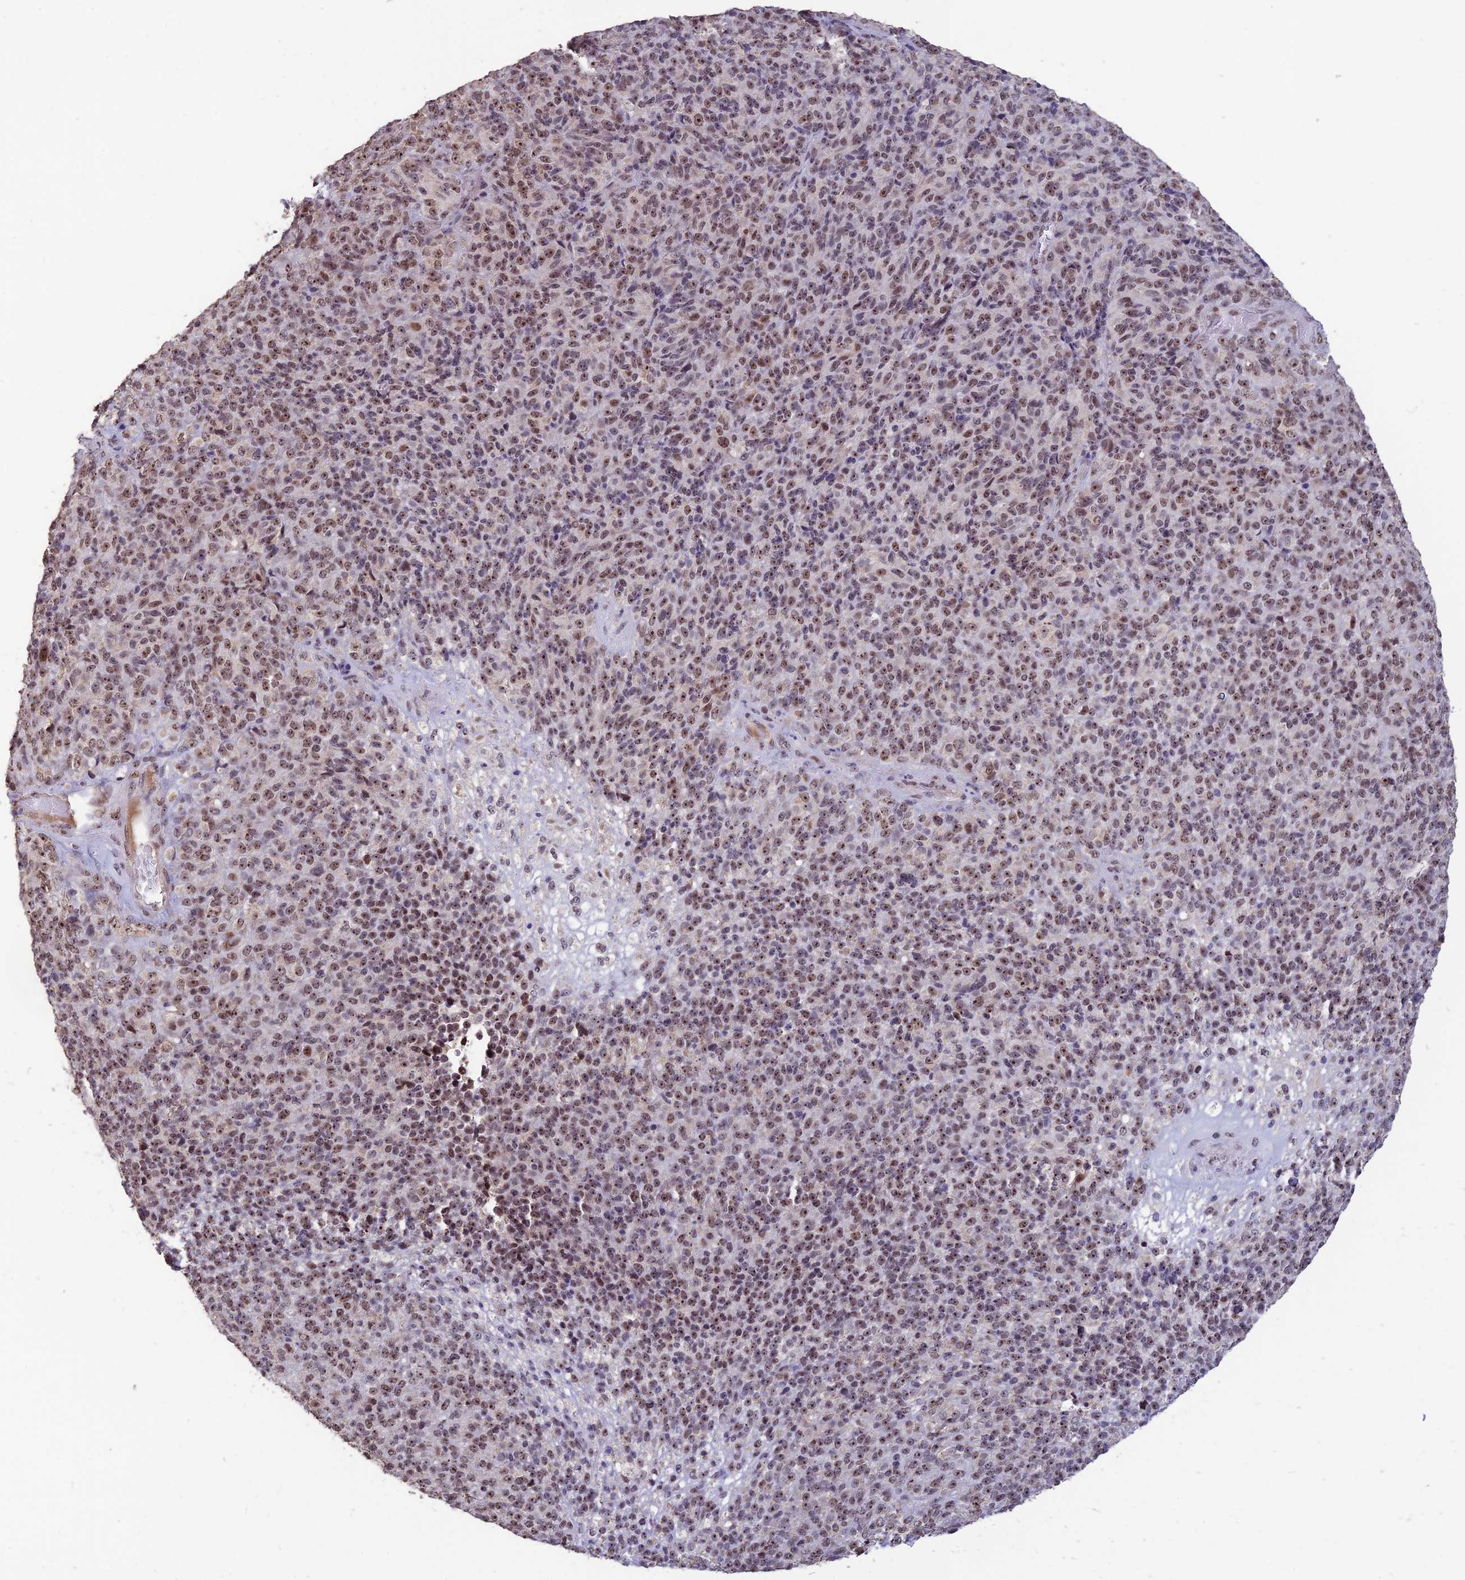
{"staining": {"intensity": "moderate", "quantity": ">75%", "location": "nuclear"}, "tissue": "melanoma", "cell_type": "Tumor cells", "image_type": "cancer", "snomed": [{"axis": "morphology", "description": "Malignant melanoma, Metastatic site"}, {"axis": "topography", "description": "Brain"}], "caption": "Immunohistochemical staining of human melanoma displays medium levels of moderate nuclear expression in approximately >75% of tumor cells.", "gene": "POLR1G", "patient": {"sex": "female", "age": 56}}